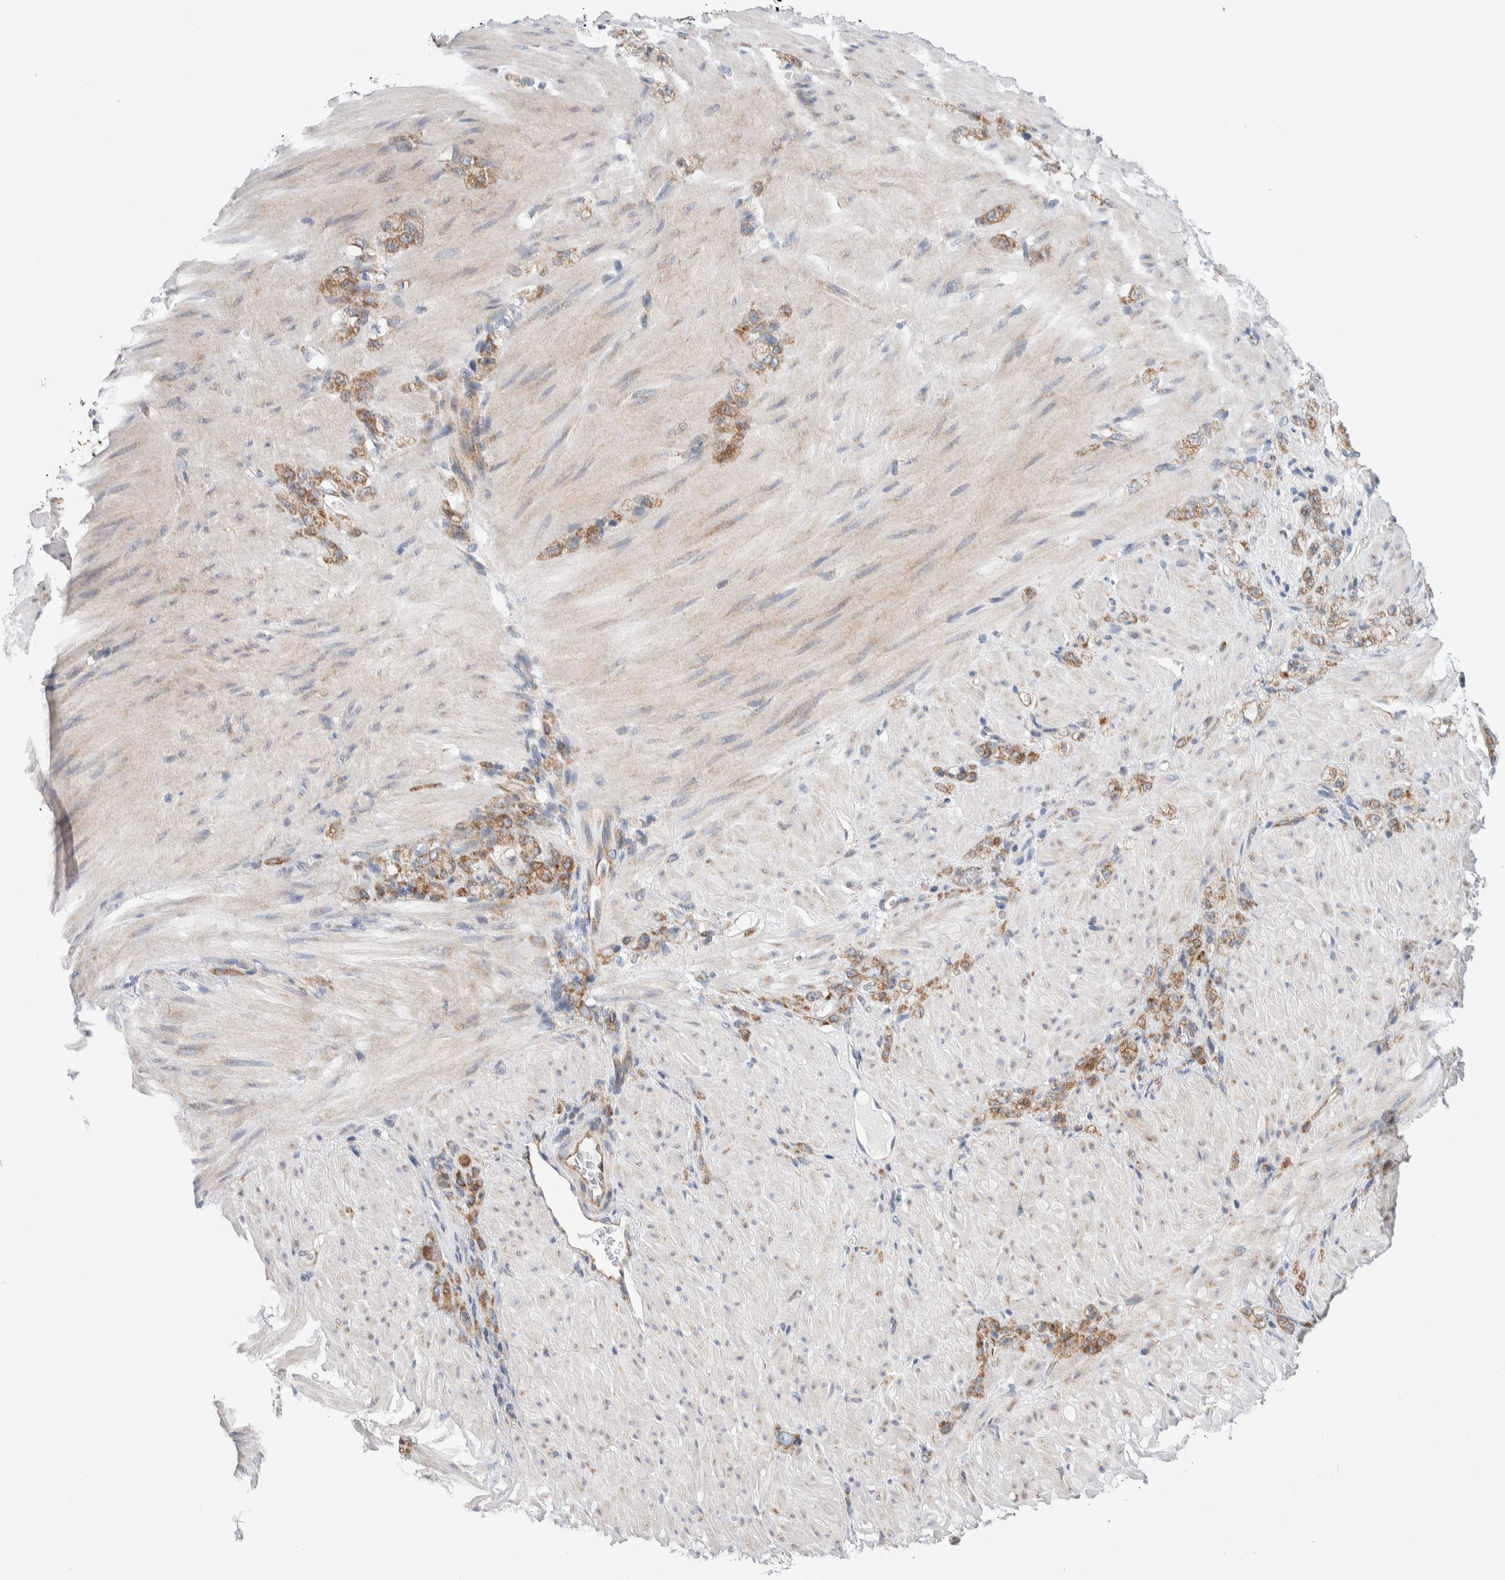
{"staining": {"intensity": "moderate", "quantity": ">75%", "location": "cytoplasmic/membranous"}, "tissue": "stomach cancer", "cell_type": "Tumor cells", "image_type": "cancer", "snomed": [{"axis": "morphology", "description": "Normal tissue, NOS"}, {"axis": "morphology", "description": "Adenocarcinoma, NOS"}, {"axis": "topography", "description": "Stomach"}], "caption": "A brown stain shows moderate cytoplasmic/membranous expression of a protein in stomach cancer (adenocarcinoma) tumor cells.", "gene": "RACK1", "patient": {"sex": "male", "age": 82}}